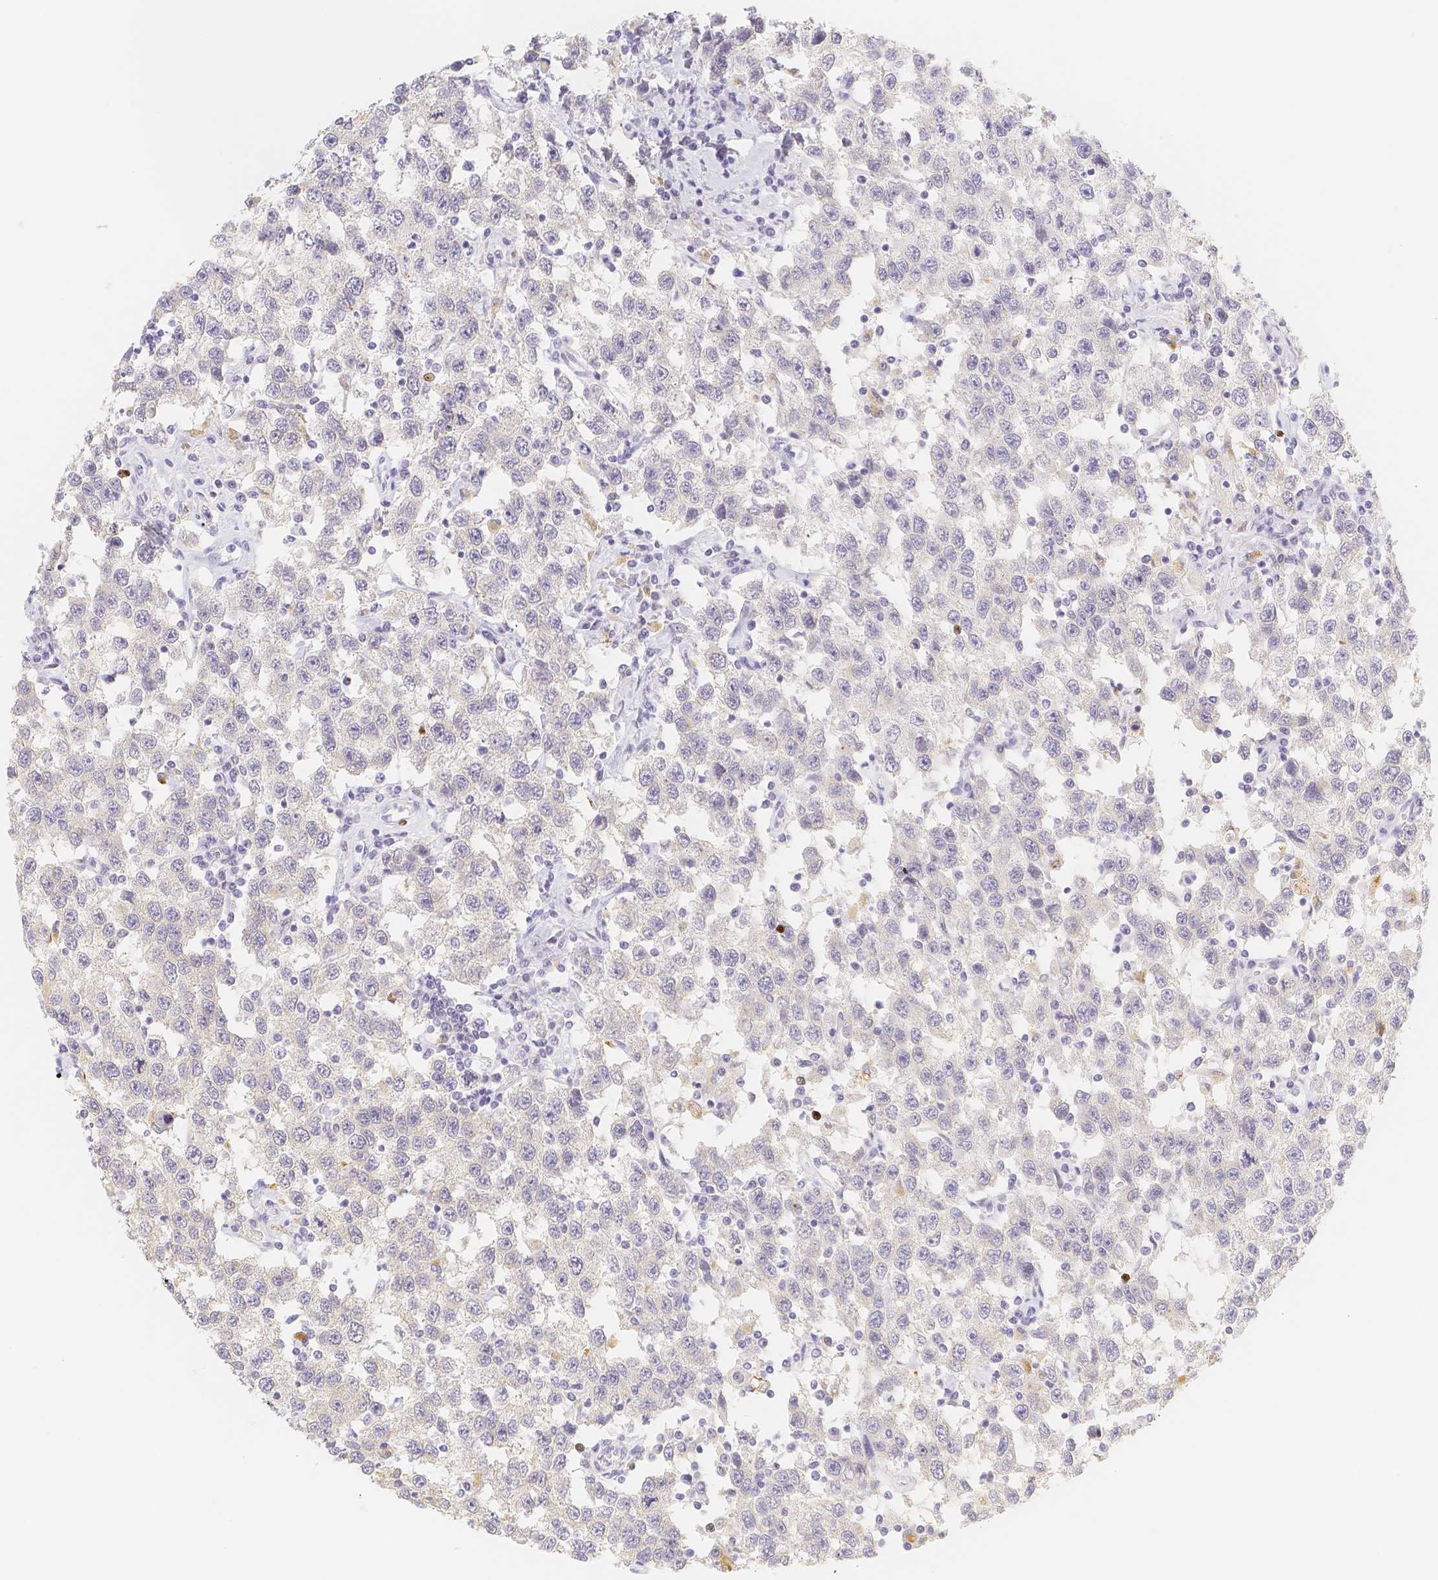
{"staining": {"intensity": "negative", "quantity": "none", "location": "none"}, "tissue": "testis cancer", "cell_type": "Tumor cells", "image_type": "cancer", "snomed": [{"axis": "morphology", "description": "Seminoma, NOS"}, {"axis": "topography", "description": "Testis"}], "caption": "Immunohistochemistry (IHC) image of neoplastic tissue: seminoma (testis) stained with DAB reveals no significant protein staining in tumor cells.", "gene": "PADI4", "patient": {"sex": "male", "age": 41}}